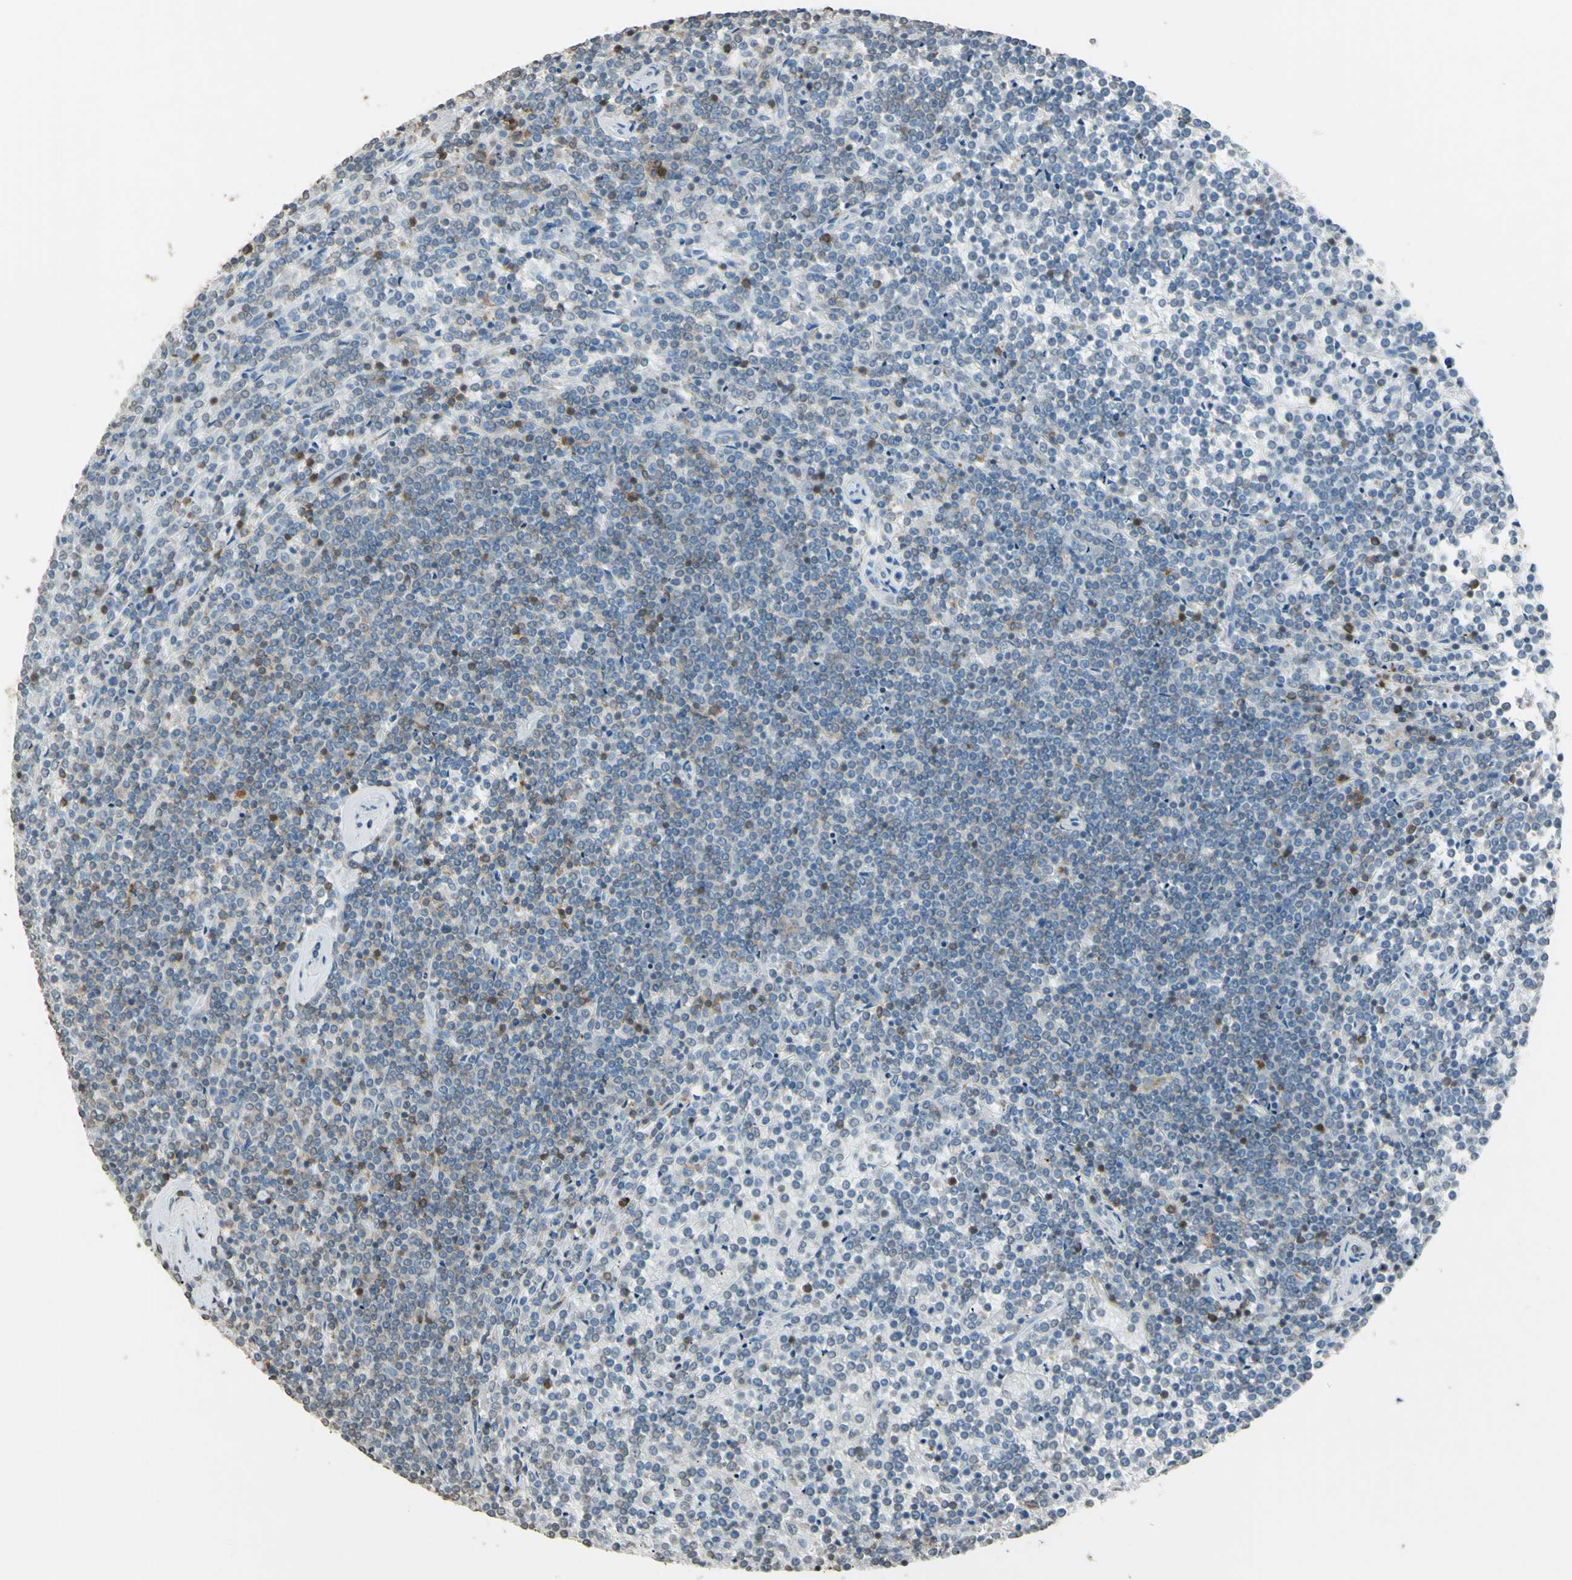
{"staining": {"intensity": "moderate", "quantity": "<25%", "location": "cytoplasmic/membranous"}, "tissue": "lymphoma", "cell_type": "Tumor cells", "image_type": "cancer", "snomed": [{"axis": "morphology", "description": "Malignant lymphoma, non-Hodgkin's type, Low grade"}, {"axis": "topography", "description": "Spleen"}], "caption": "Lymphoma stained with immunohistochemistry reveals moderate cytoplasmic/membranous staining in approximately <25% of tumor cells.", "gene": "PSTPIP1", "patient": {"sex": "female", "age": 19}}